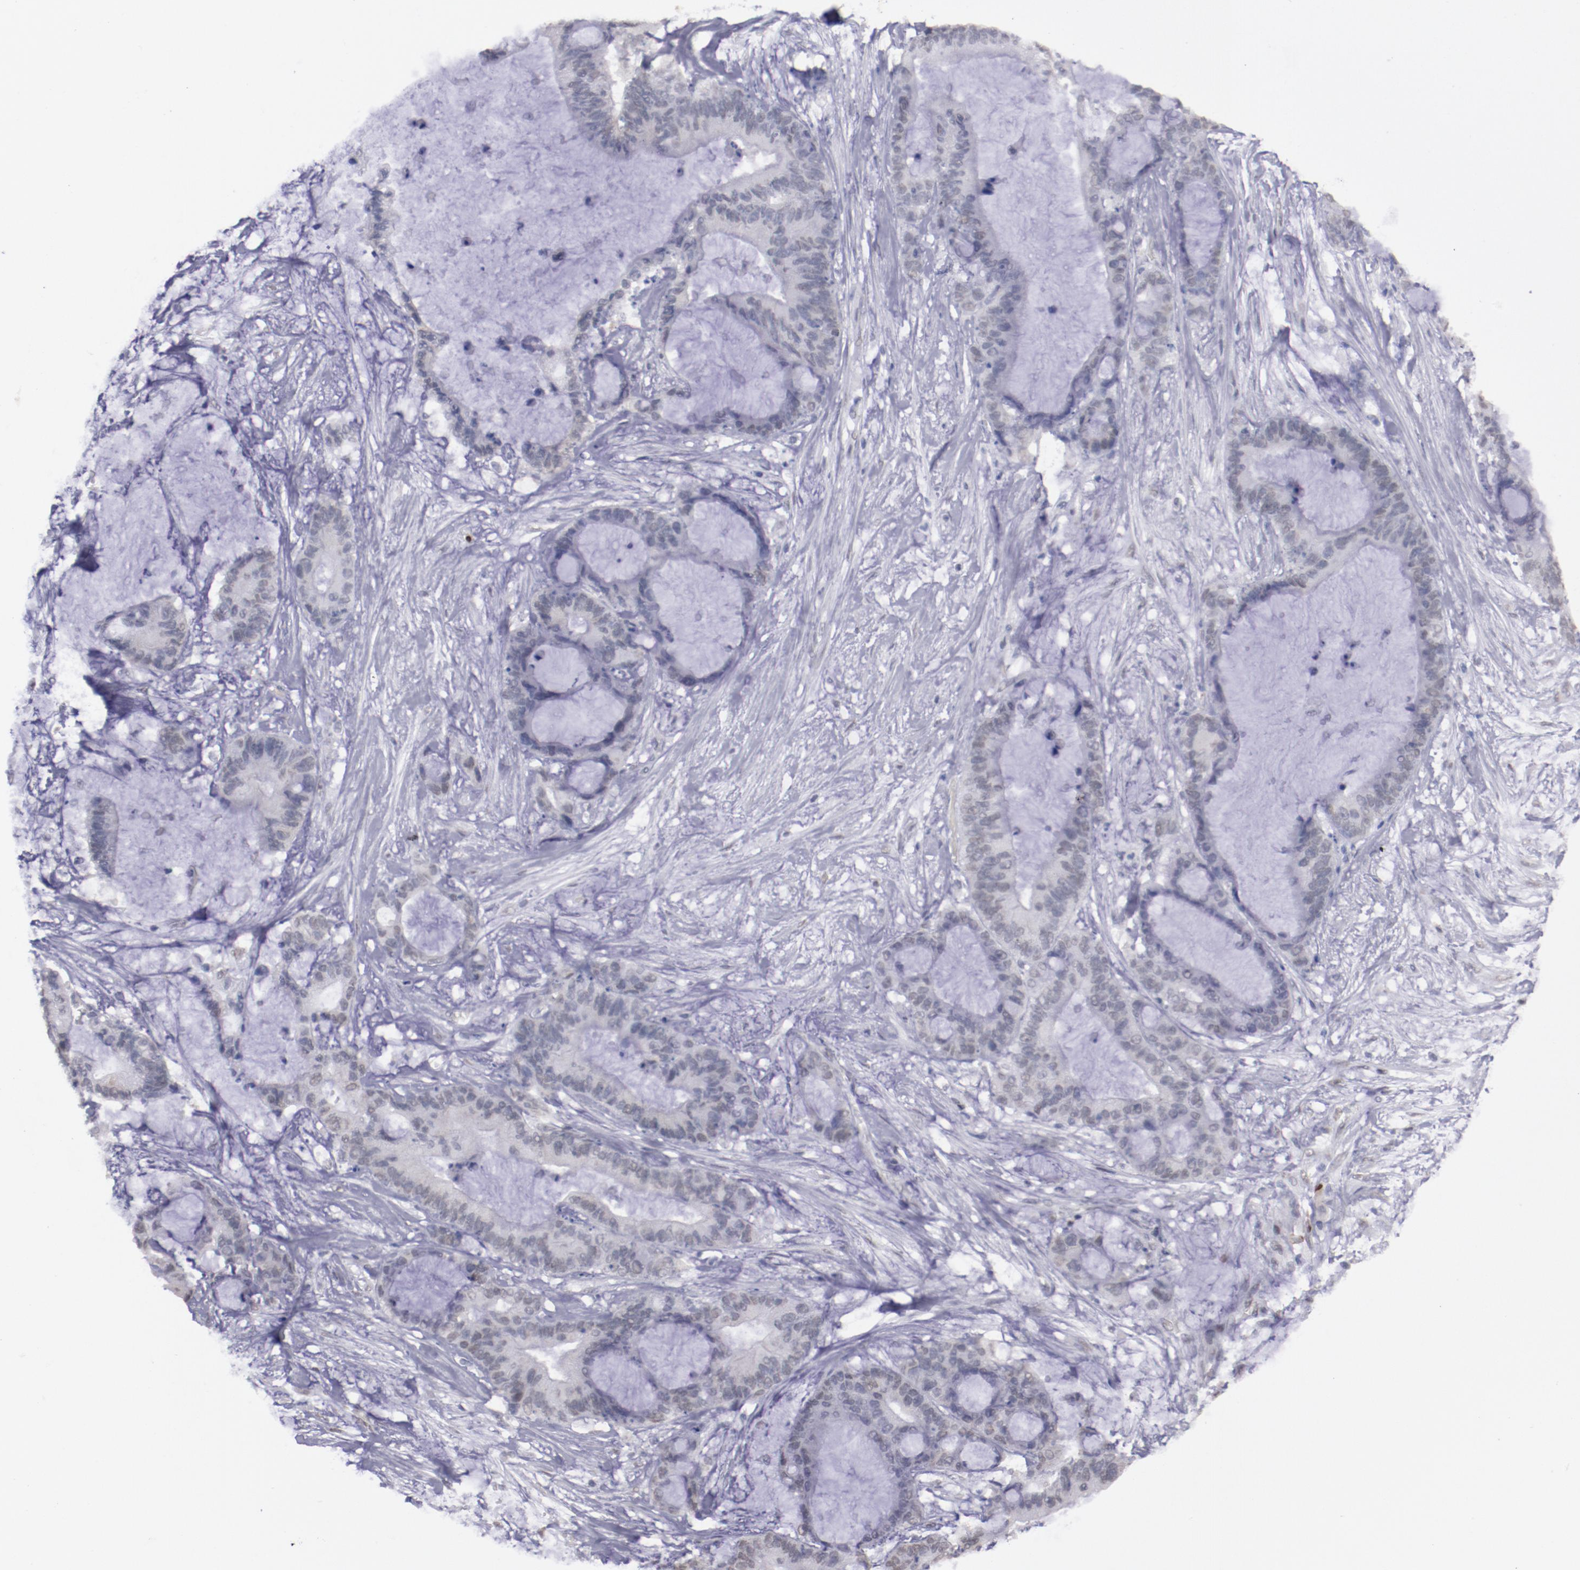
{"staining": {"intensity": "weak", "quantity": "<25%", "location": "cytoplasmic/membranous"}, "tissue": "liver cancer", "cell_type": "Tumor cells", "image_type": "cancer", "snomed": [{"axis": "morphology", "description": "Cholangiocarcinoma"}, {"axis": "topography", "description": "Liver"}], "caption": "Tumor cells show no significant protein expression in liver cancer (cholangiocarcinoma).", "gene": "IRF4", "patient": {"sex": "female", "age": 73}}